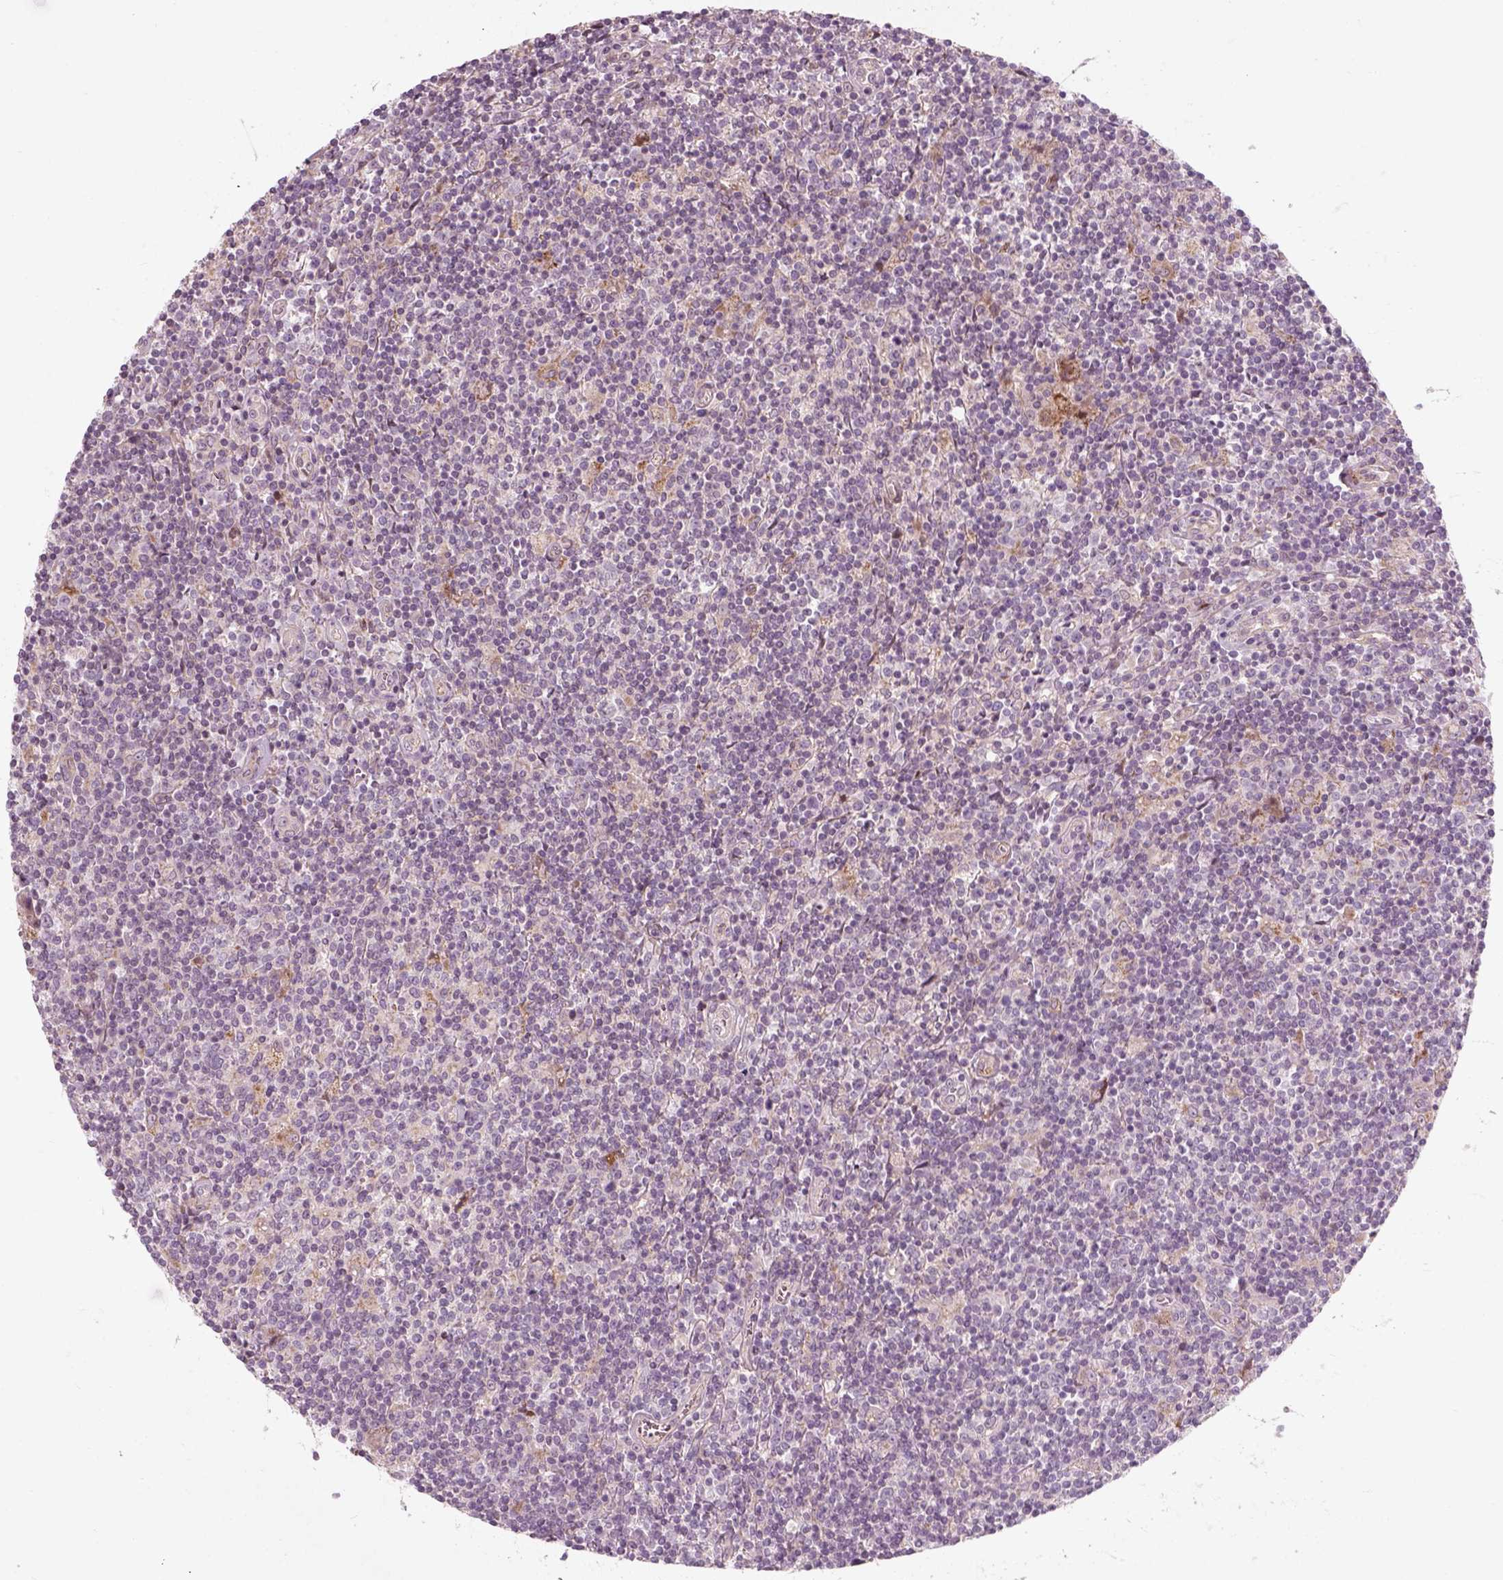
{"staining": {"intensity": "negative", "quantity": "none", "location": "none"}, "tissue": "lymphoma", "cell_type": "Tumor cells", "image_type": "cancer", "snomed": [{"axis": "morphology", "description": "Hodgkin's disease, NOS"}, {"axis": "topography", "description": "Lymph node"}], "caption": "Protein analysis of lymphoma shows no significant staining in tumor cells. (DAB (3,3'-diaminobenzidine) immunohistochemistry with hematoxylin counter stain).", "gene": "DNASE1L1", "patient": {"sex": "male", "age": 40}}